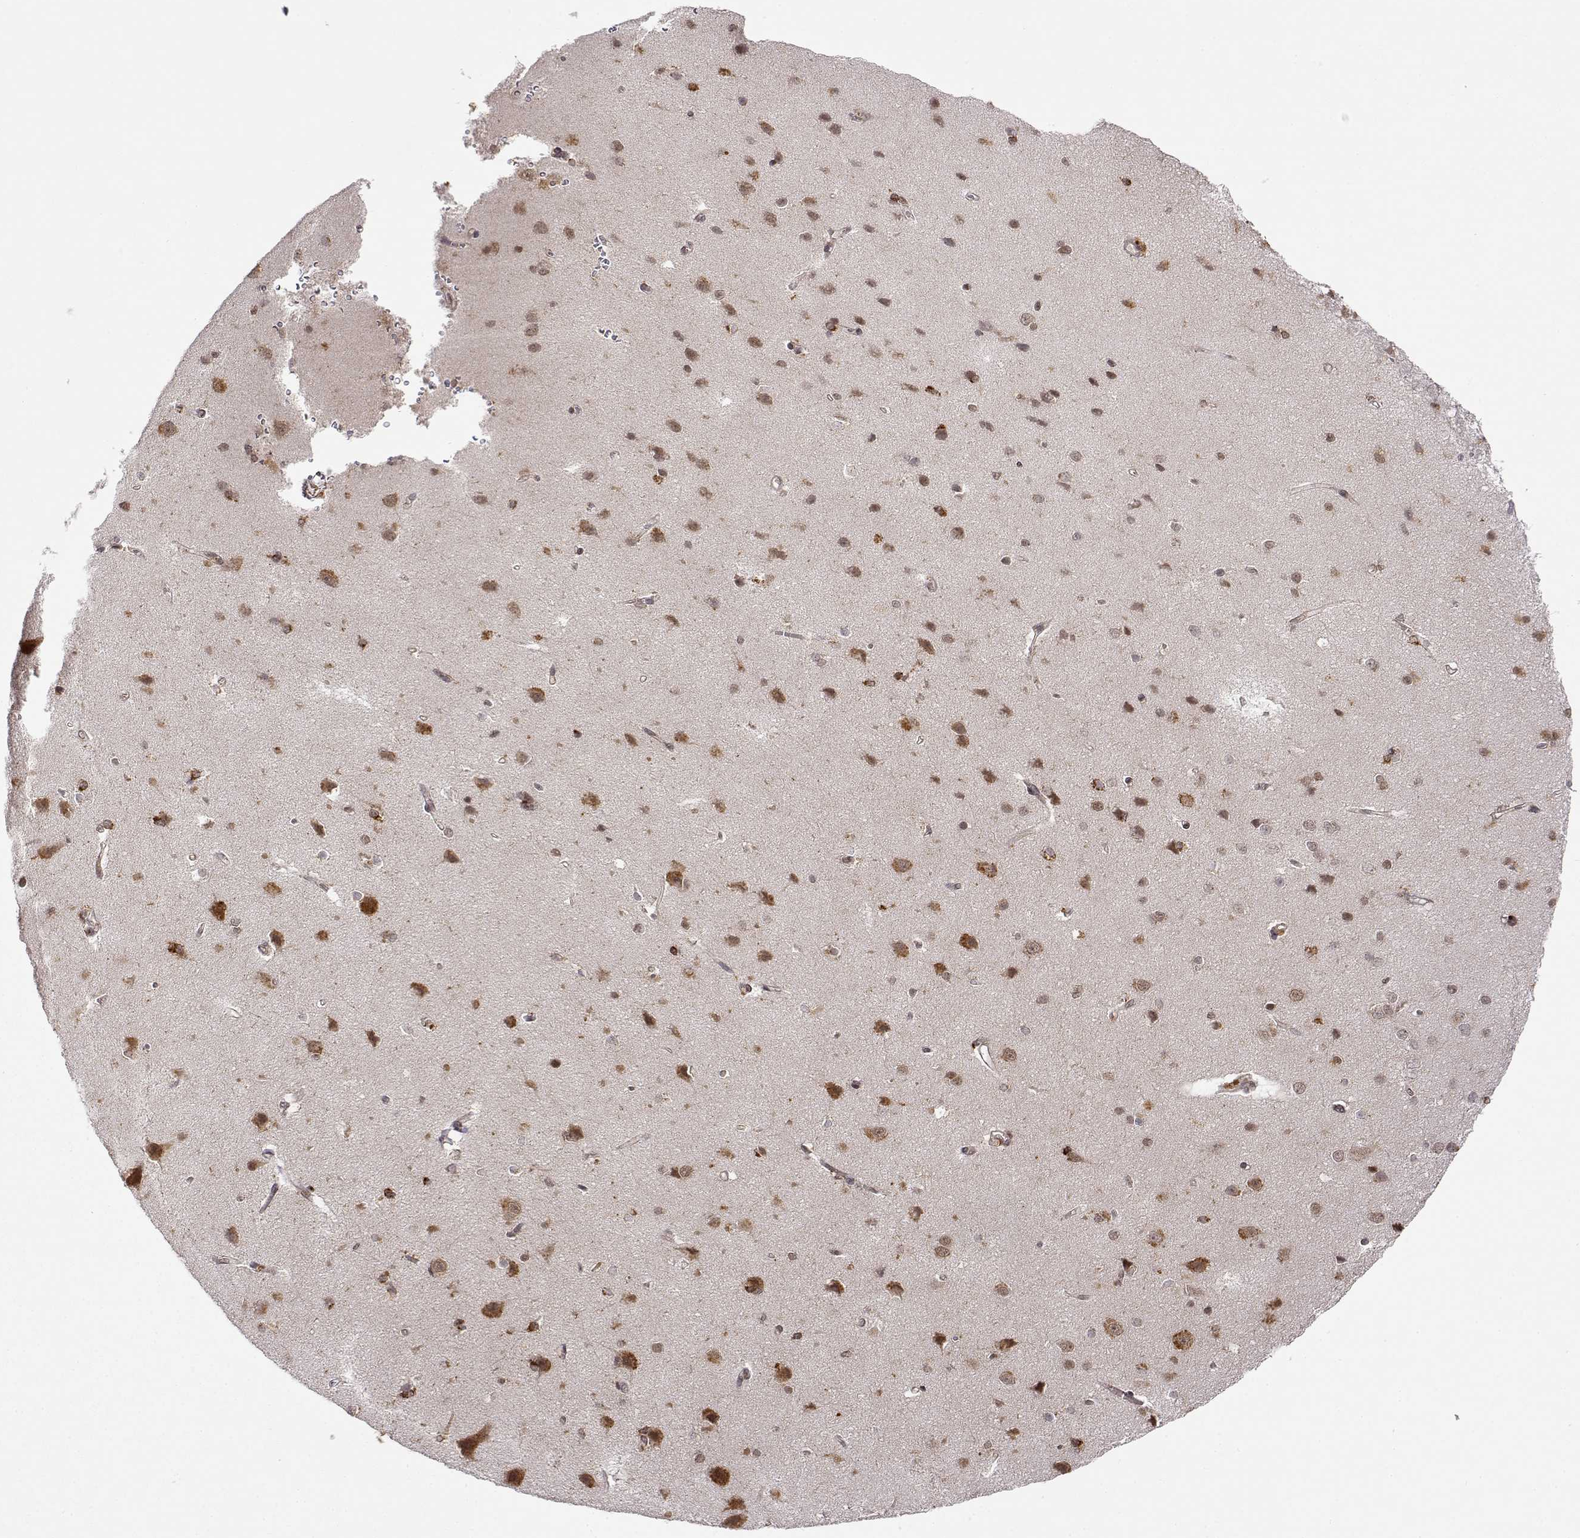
{"staining": {"intensity": "negative", "quantity": "none", "location": "none"}, "tissue": "cerebral cortex", "cell_type": "Endothelial cells", "image_type": "normal", "snomed": [{"axis": "morphology", "description": "Normal tissue, NOS"}, {"axis": "topography", "description": "Cerebral cortex"}], "caption": "The IHC histopathology image has no significant staining in endothelial cells of cerebral cortex. (Immunohistochemistry (ihc), brightfield microscopy, high magnification).", "gene": "RNF13", "patient": {"sex": "male", "age": 37}}